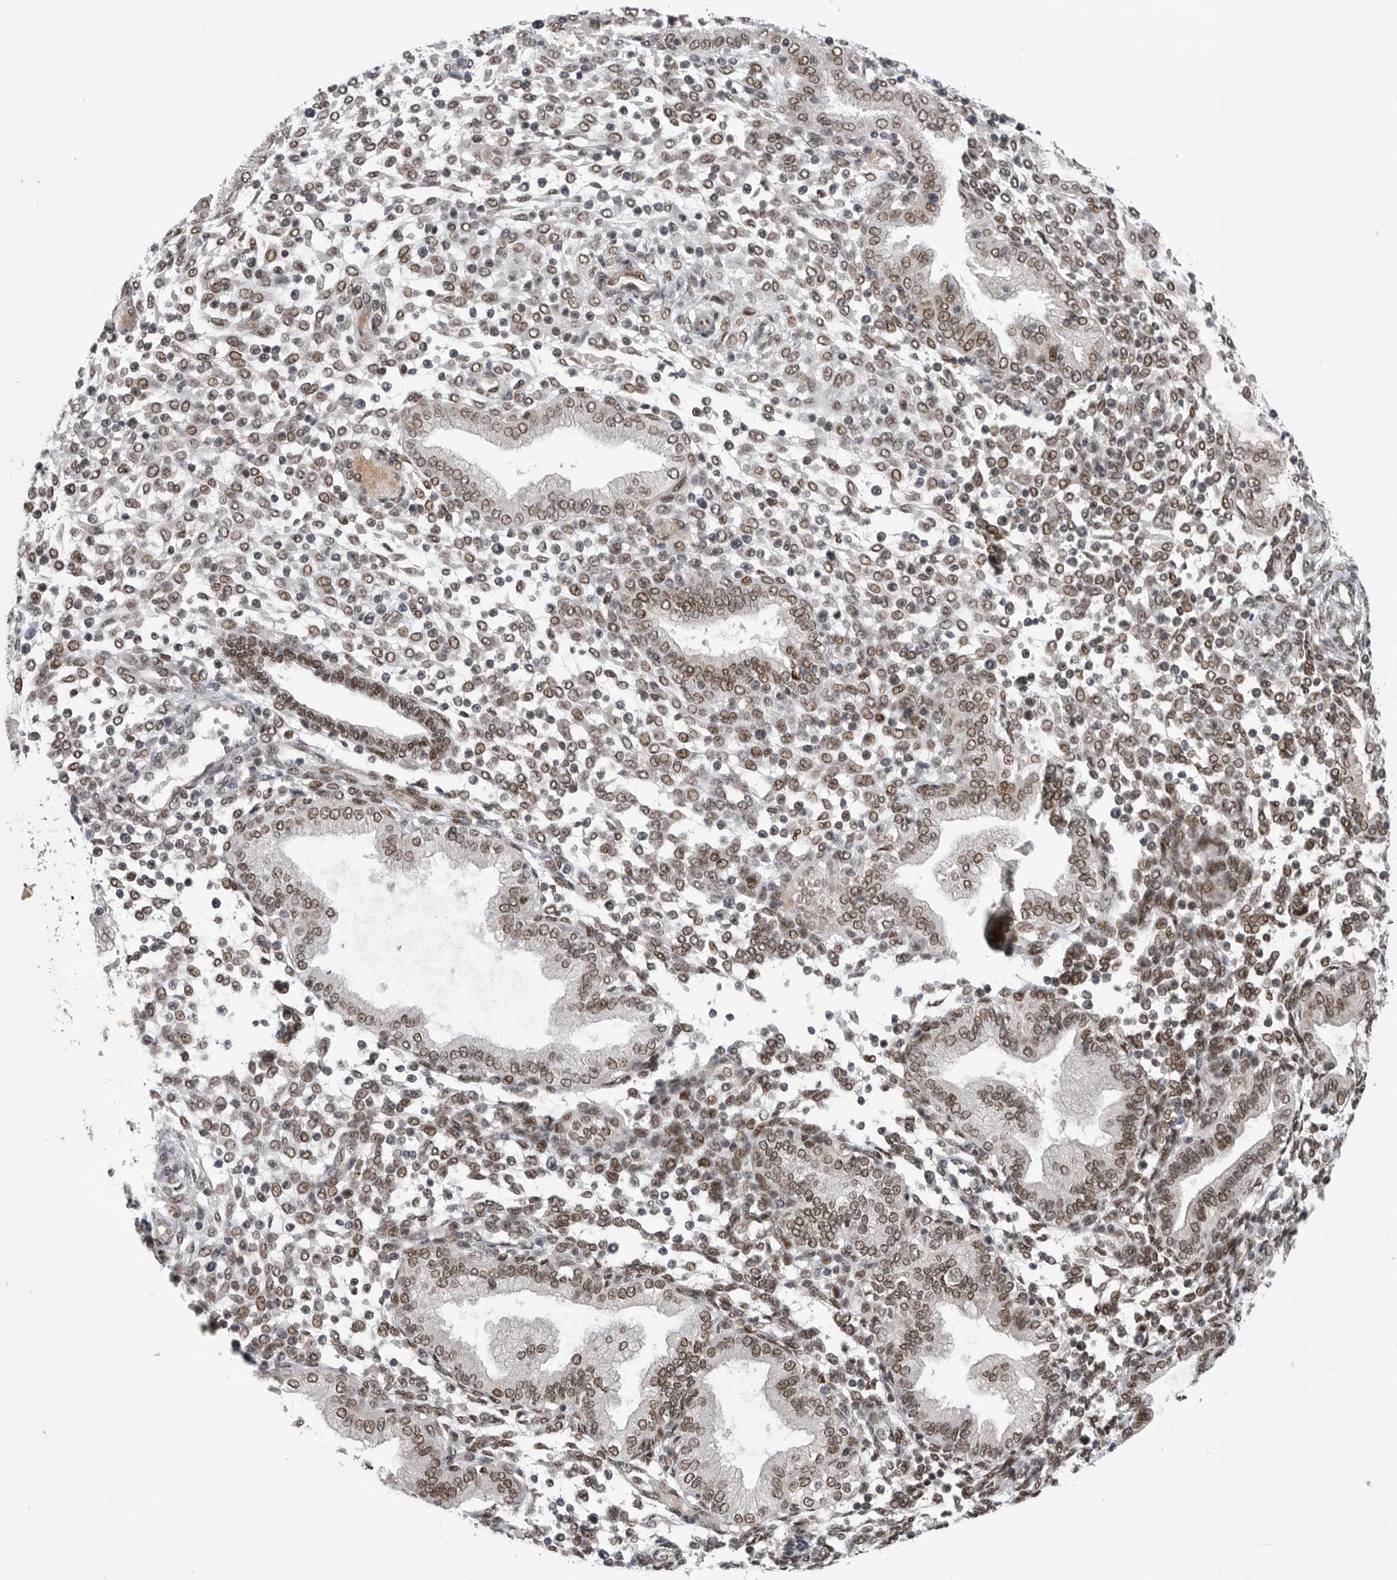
{"staining": {"intensity": "weak", "quantity": "25%-75%", "location": "nuclear"}, "tissue": "endometrium", "cell_type": "Cells in endometrial stroma", "image_type": "normal", "snomed": [{"axis": "morphology", "description": "Normal tissue, NOS"}, {"axis": "topography", "description": "Endometrium"}], "caption": "This micrograph exhibits immunohistochemistry (IHC) staining of benign endometrium, with low weak nuclear staining in about 25%-75% of cells in endometrial stroma.", "gene": "POU5F1", "patient": {"sex": "female", "age": 53}}